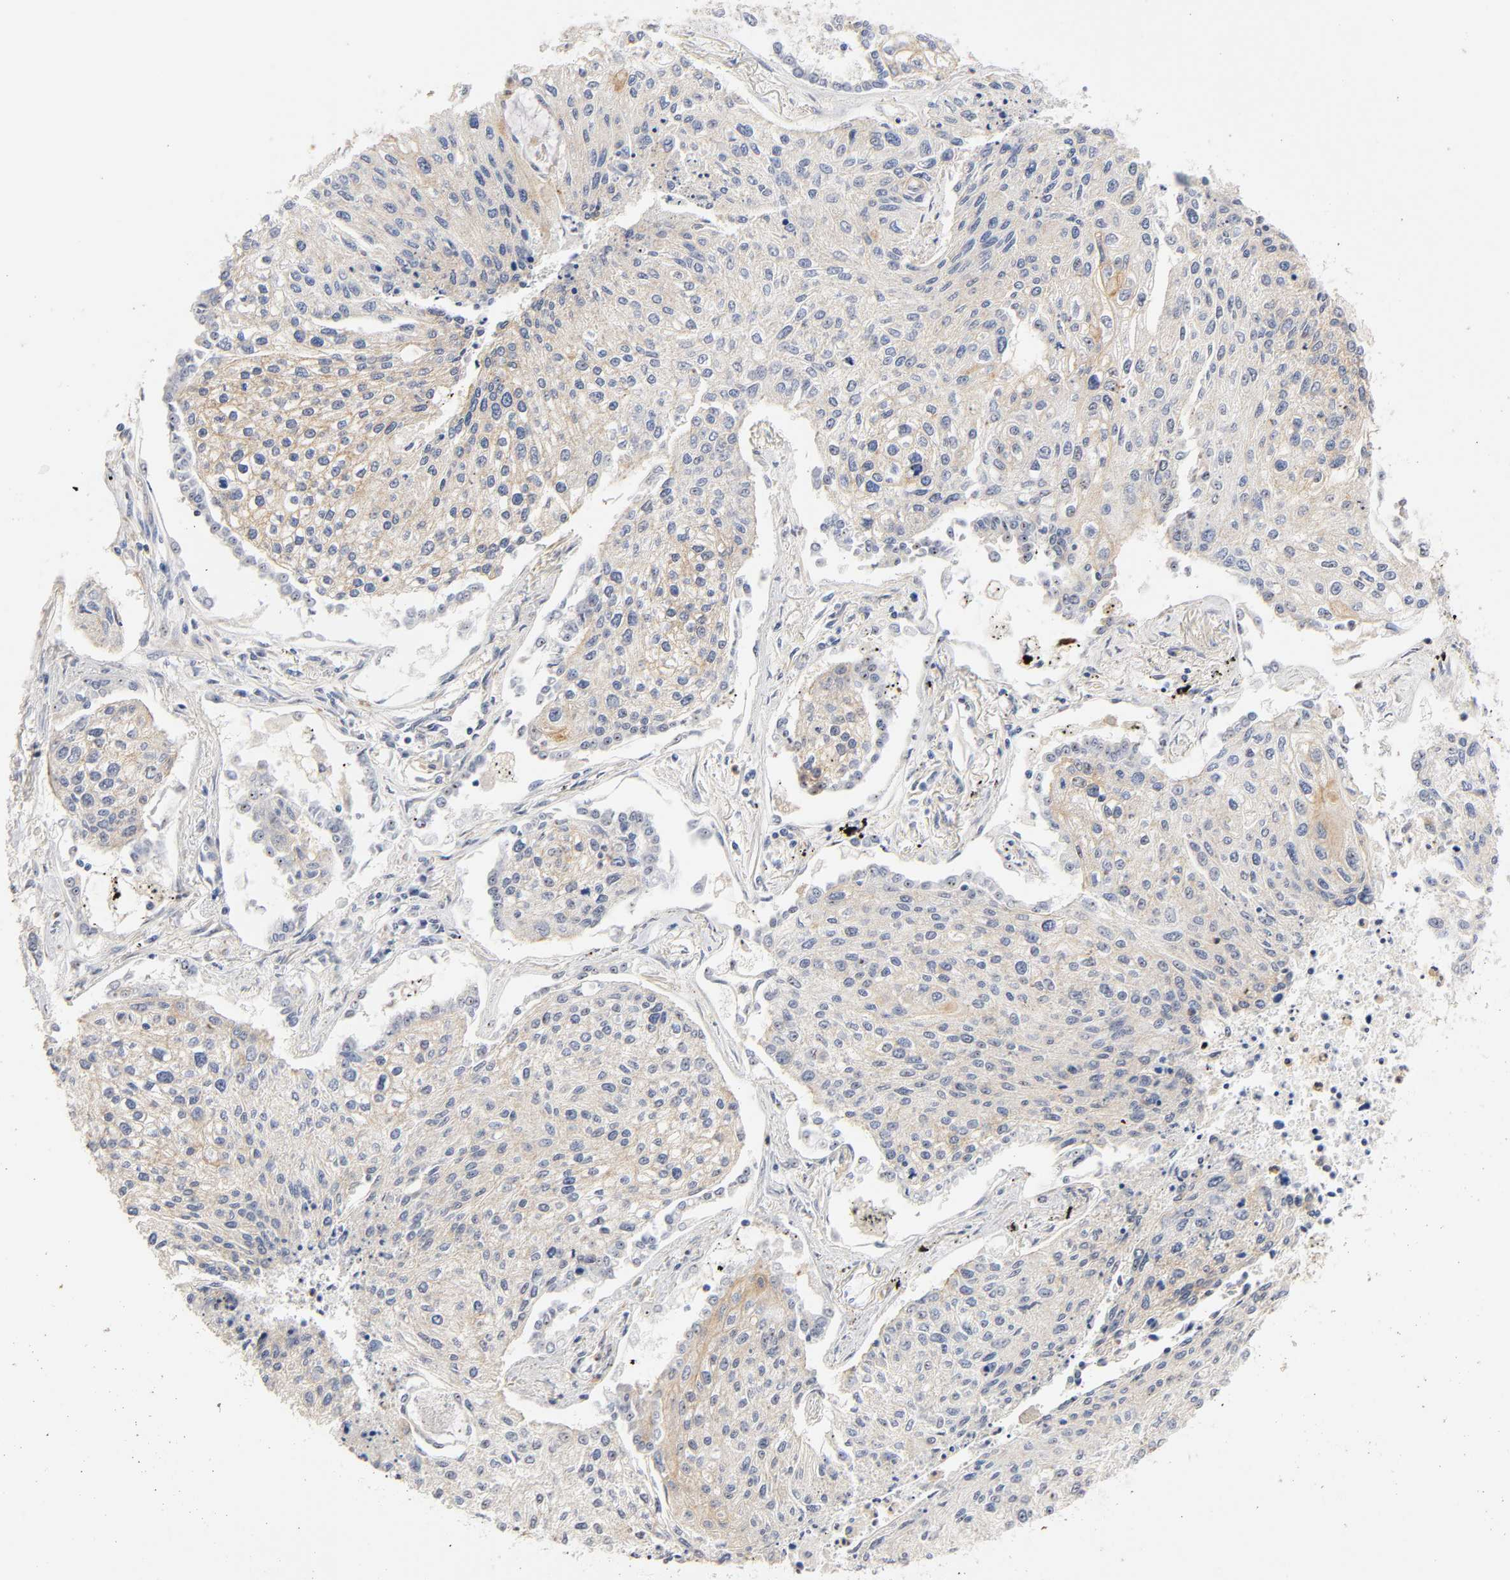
{"staining": {"intensity": "weak", "quantity": ">75%", "location": "cytoplasmic/membranous"}, "tissue": "lung cancer", "cell_type": "Tumor cells", "image_type": "cancer", "snomed": [{"axis": "morphology", "description": "Squamous cell carcinoma, NOS"}, {"axis": "topography", "description": "Lung"}], "caption": "Tumor cells exhibit low levels of weak cytoplasmic/membranous staining in approximately >75% of cells in lung cancer.", "gene": "PLD1", "patient": {"sex": "male", "age": 75}}